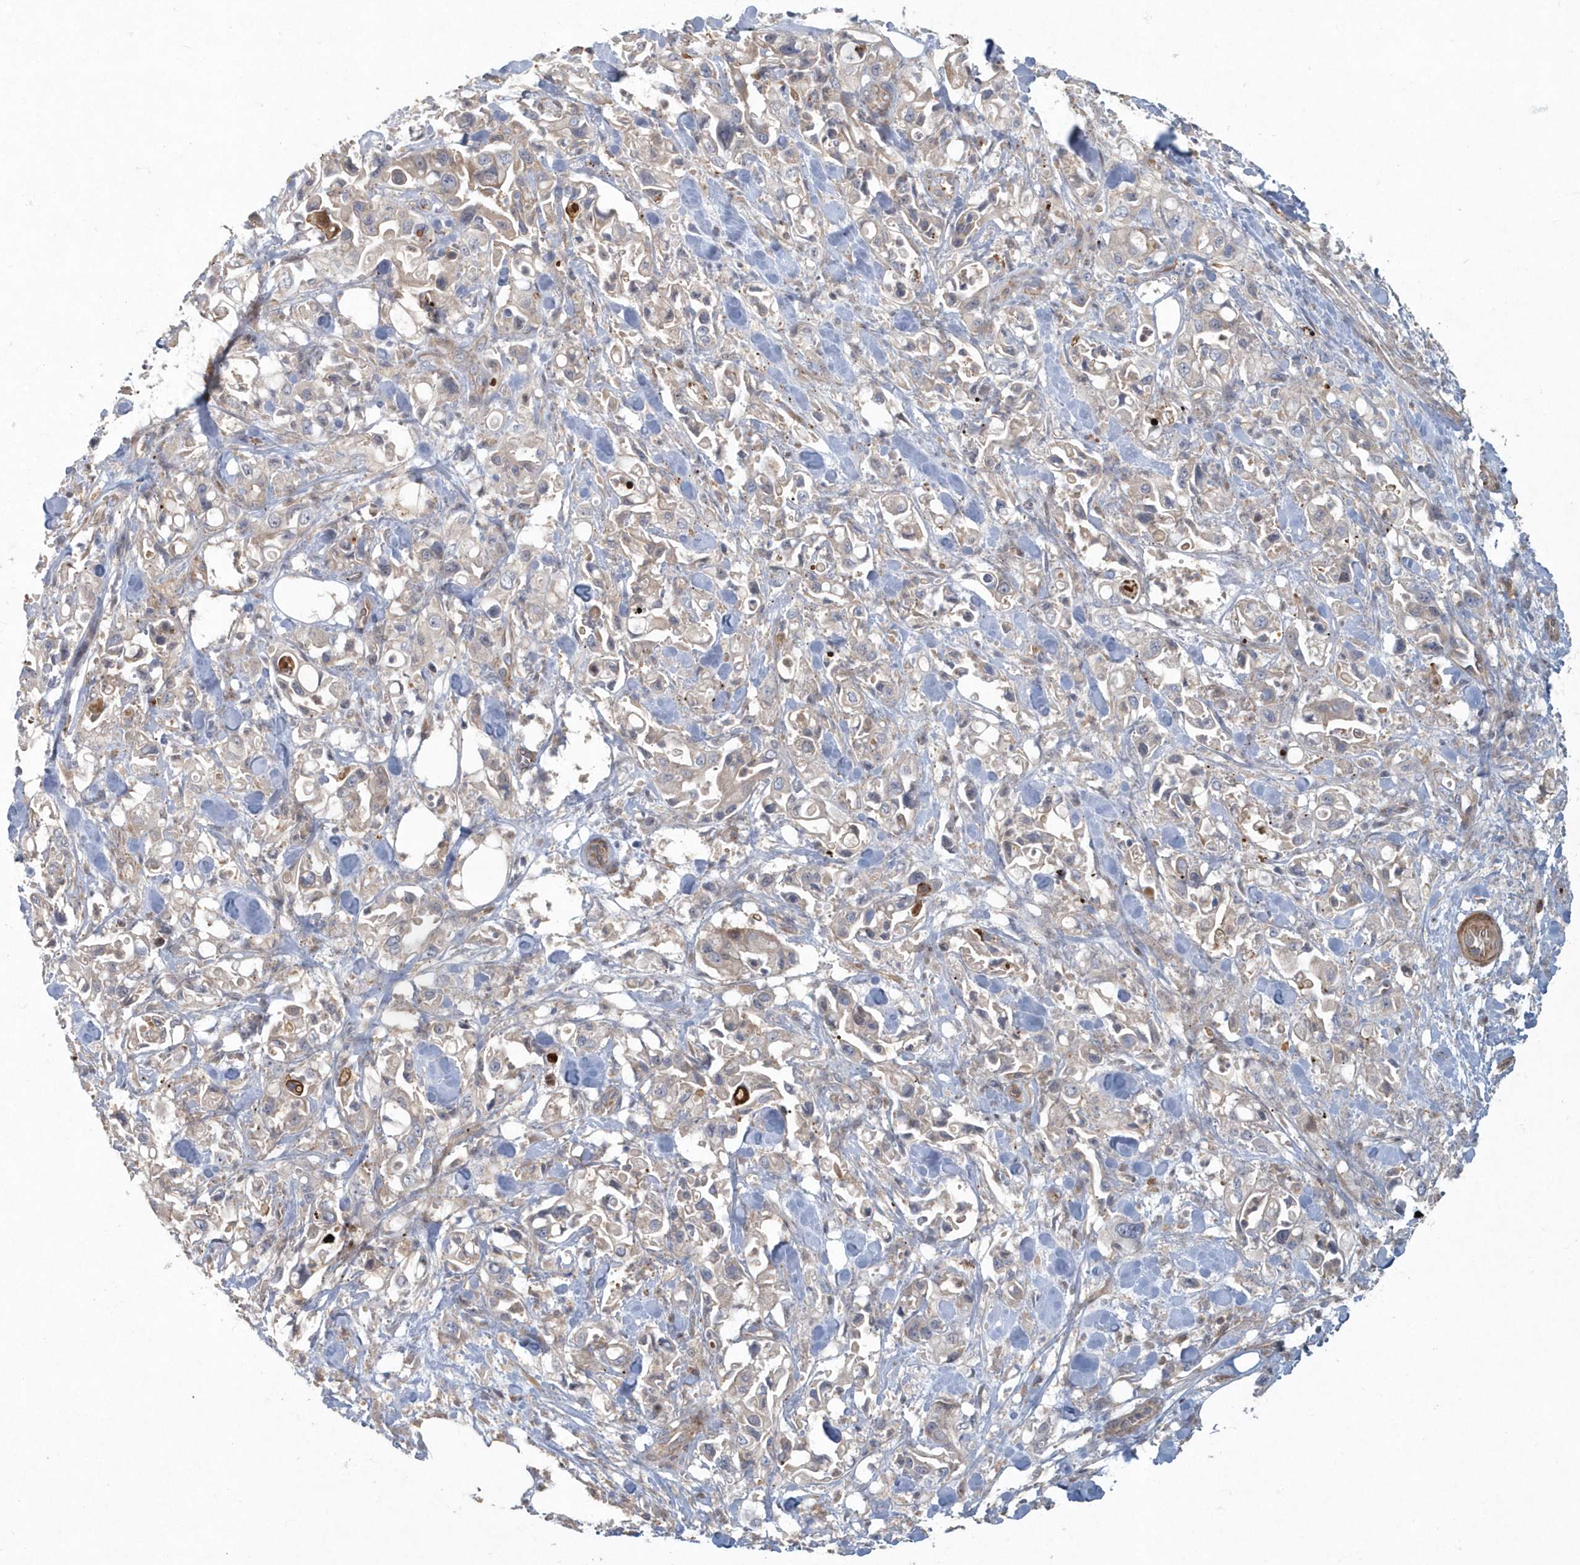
{"staining": {"intensity": "negative", "quantity": "none", "location": "none"}, "tissue": "pancreatic cancer", "cell_type": "Tumor cells", "image_type": "cancer", "snomed": [{"axis": "morphology", "description": "Adenocarcinoma, NOS"}, {"axis": "topography", "description": "Pancreas"}], "caption": "Tumor cells are negative for protein expression in human adenocarcinoma (pancreatic).", "gene": "ARHGEF38", "patient": {"sex": "male", "age": 70}}